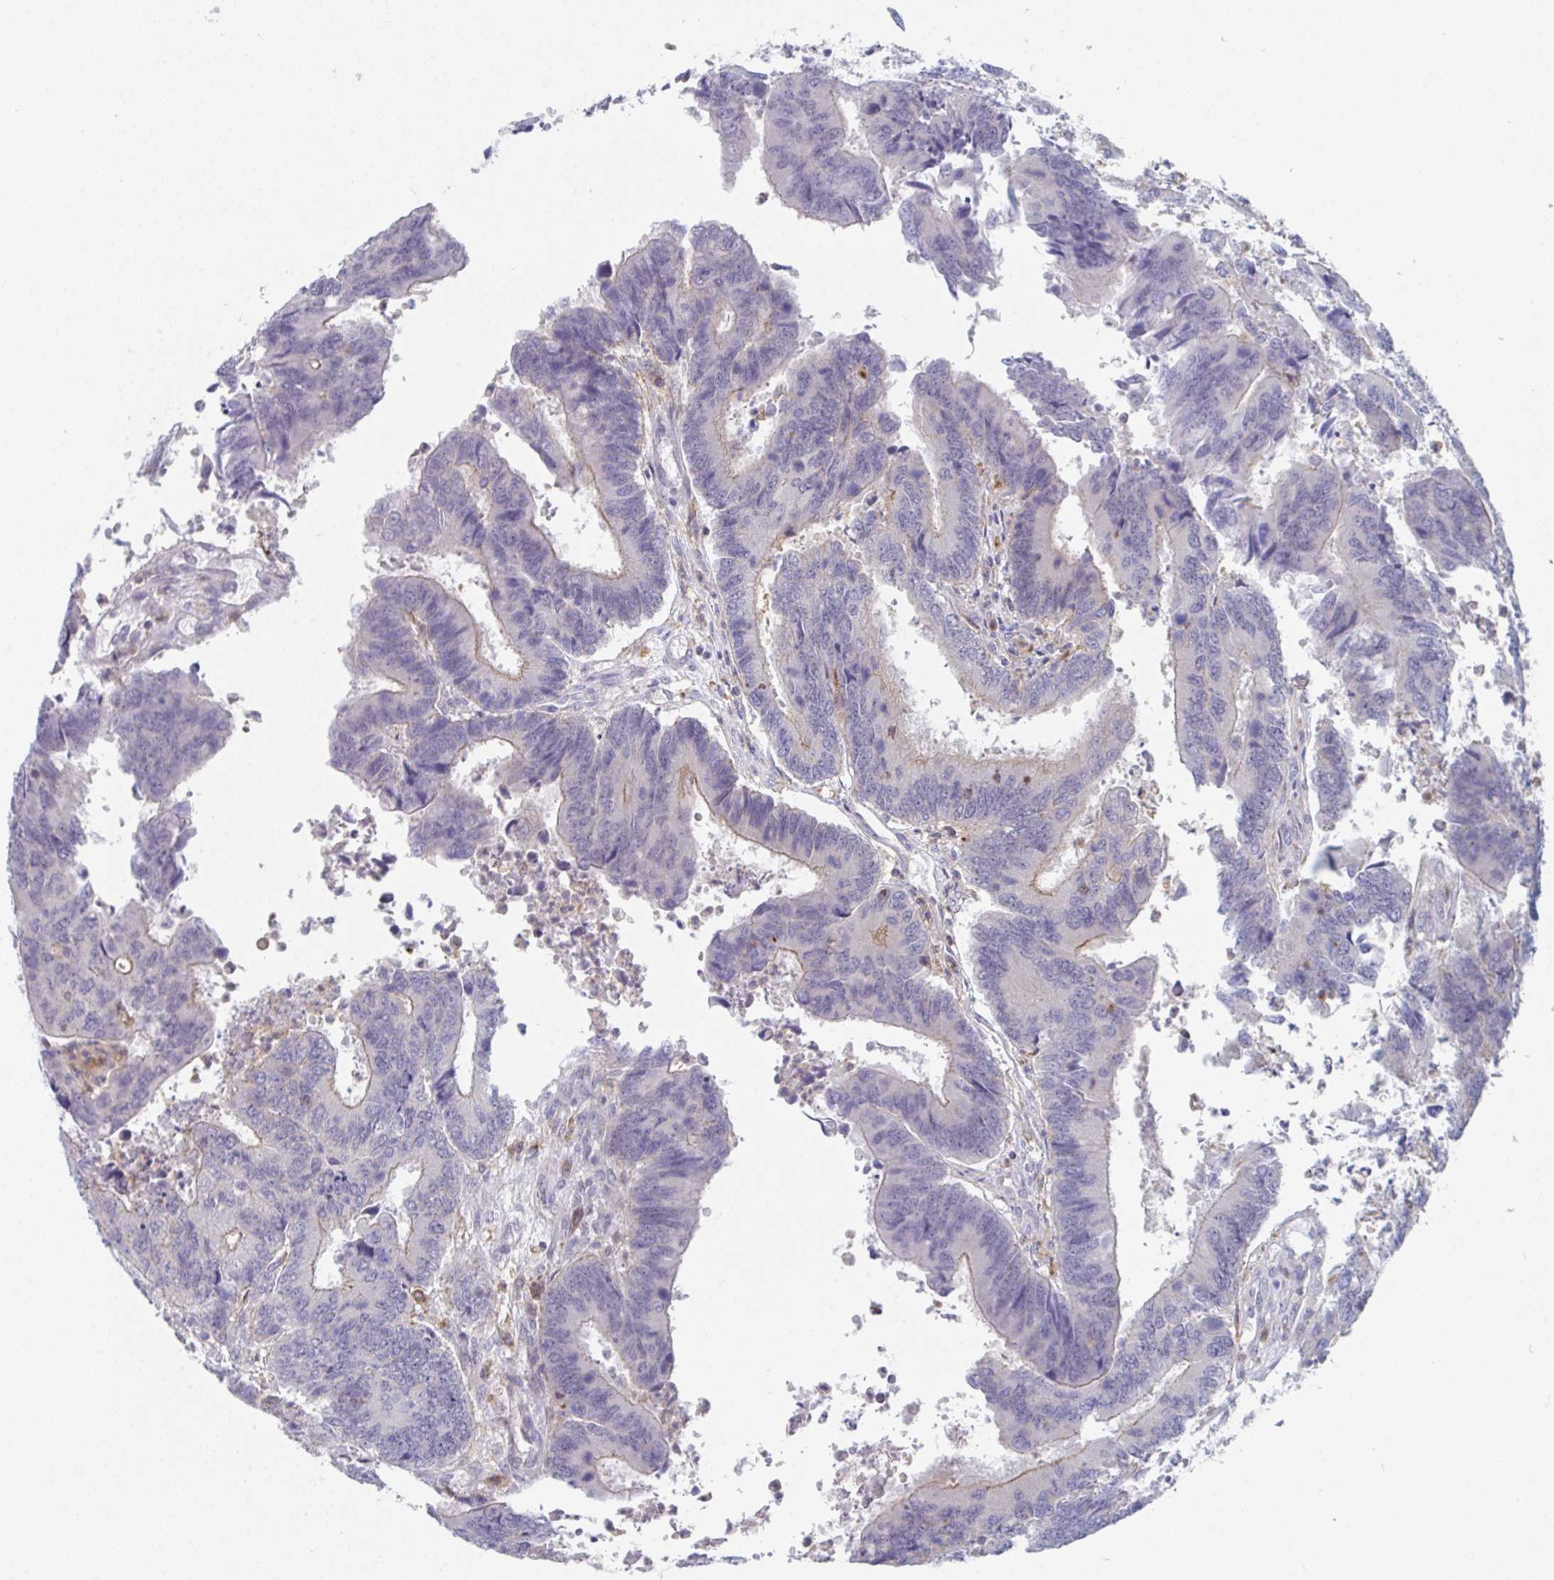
{"staining": {"intensity": "weak", "quantity": "<25%", "location": "cytoplasmic/membranous"}, "tissue": "colorectal cancer", "cell_type": "Tumor cells", "image_type": "cancer", "snomed": [{"axis": "morphology", "description": "Adenocarcinoma, NOS"}, {"axis": "topography", "description": "Colon"}], "caption": "This is an immunohistochemistry micrograph of colorectal cancer (adenocarcinoma). There is no staining in tumor cells.", "gene": "DISP2", "patient": {"sex": "female", "age": 67}}